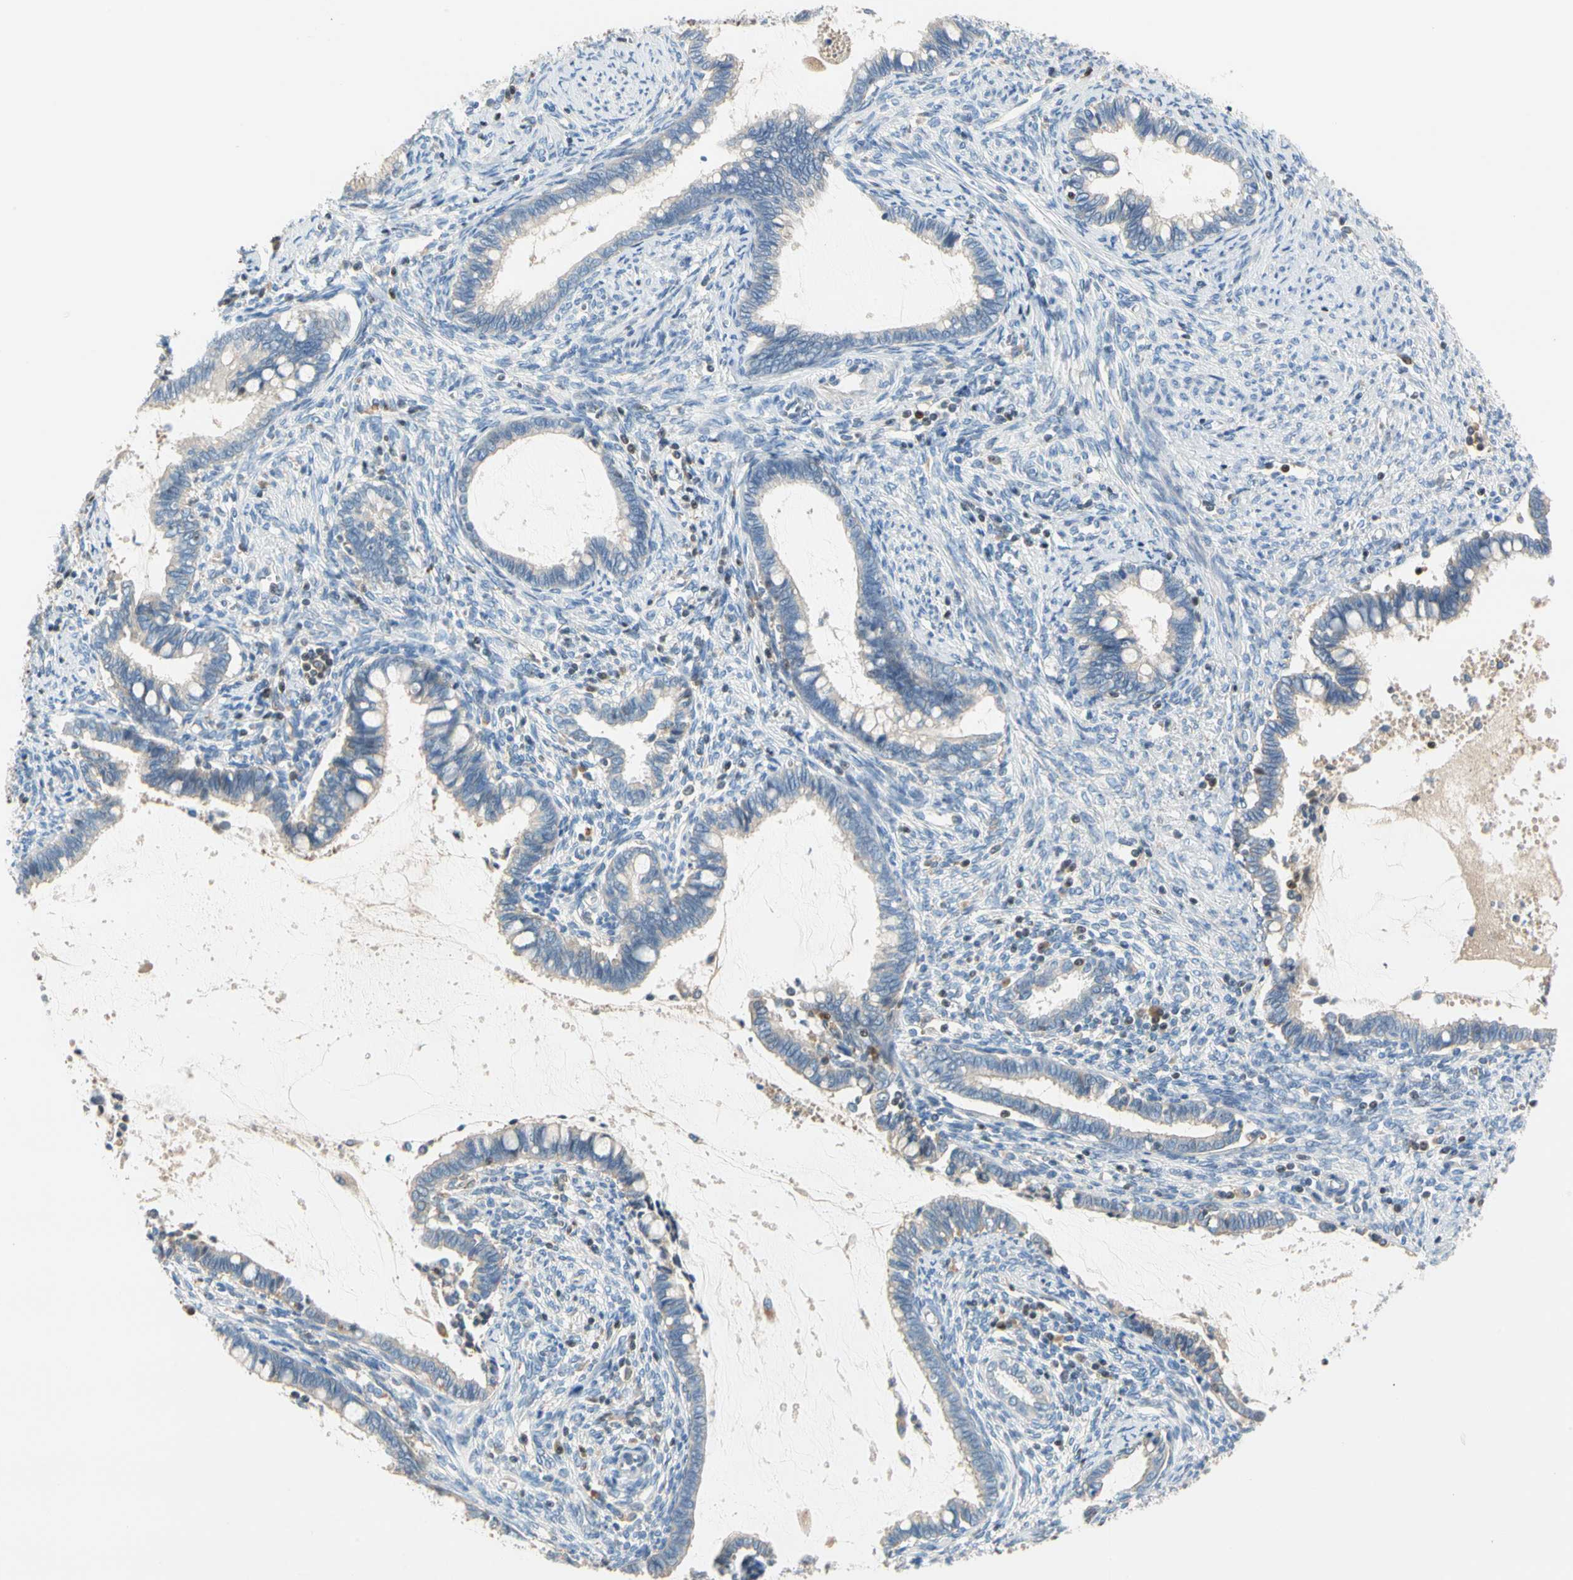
{"staining": {"intensity": "negative", "quantity": "none", "location": "none"}, "tissue": "cervical cancer", "cell_type": "Tumor cells", "image_type": "cancer", "snomed": [{"axis": "morphology", "description": "Adenocarcinoma, NOS"}, {"axis": "topography", "description": "Cervix"}], "caption": "This image is of cervical adenocarcinoma stained with IHC to label a protein in brown with the nuclei are counter-stained blue. There is no staining in tumor cells.", "gene": "SP140", "patient": {"sex": "female", "age": 44}}